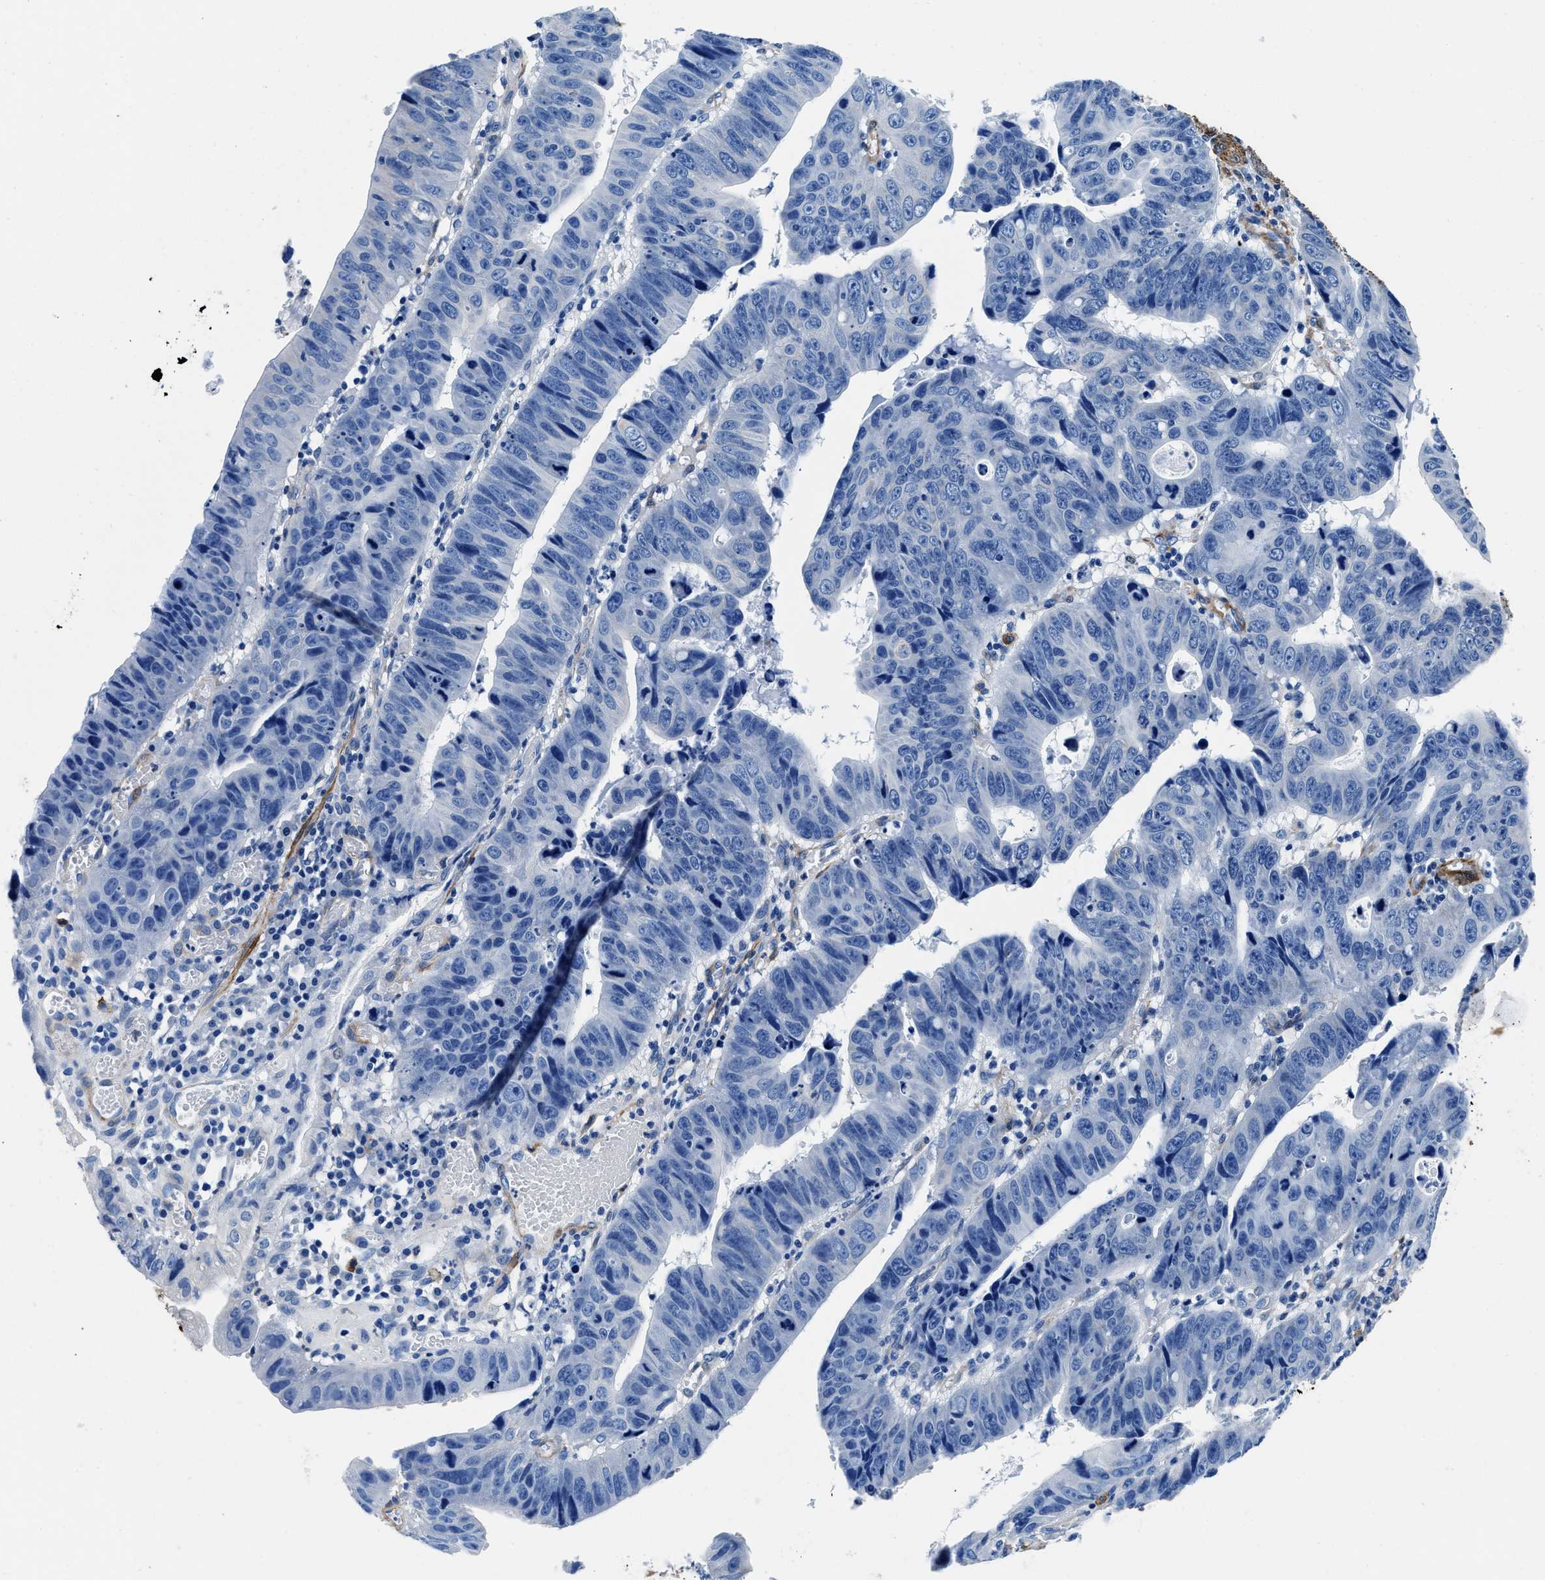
{"staining": {"intensity": "negative", "quantity": "none", "location": "none"}, "tissue": "stomach cancer", "cell_type": "Tumor cells", "image_type": "cancer", "snomed": [{"axis": "morphology", "description": "Adenocarcinoma, NOS"}, {"axis": "topography", "description": "Stomach"}], "caption": "Tumor cells are negative for brown protein staining in adenocarcinoma (stomach).", "gene": "TEX261", "patient": {"sex": "male", "age": 59}}